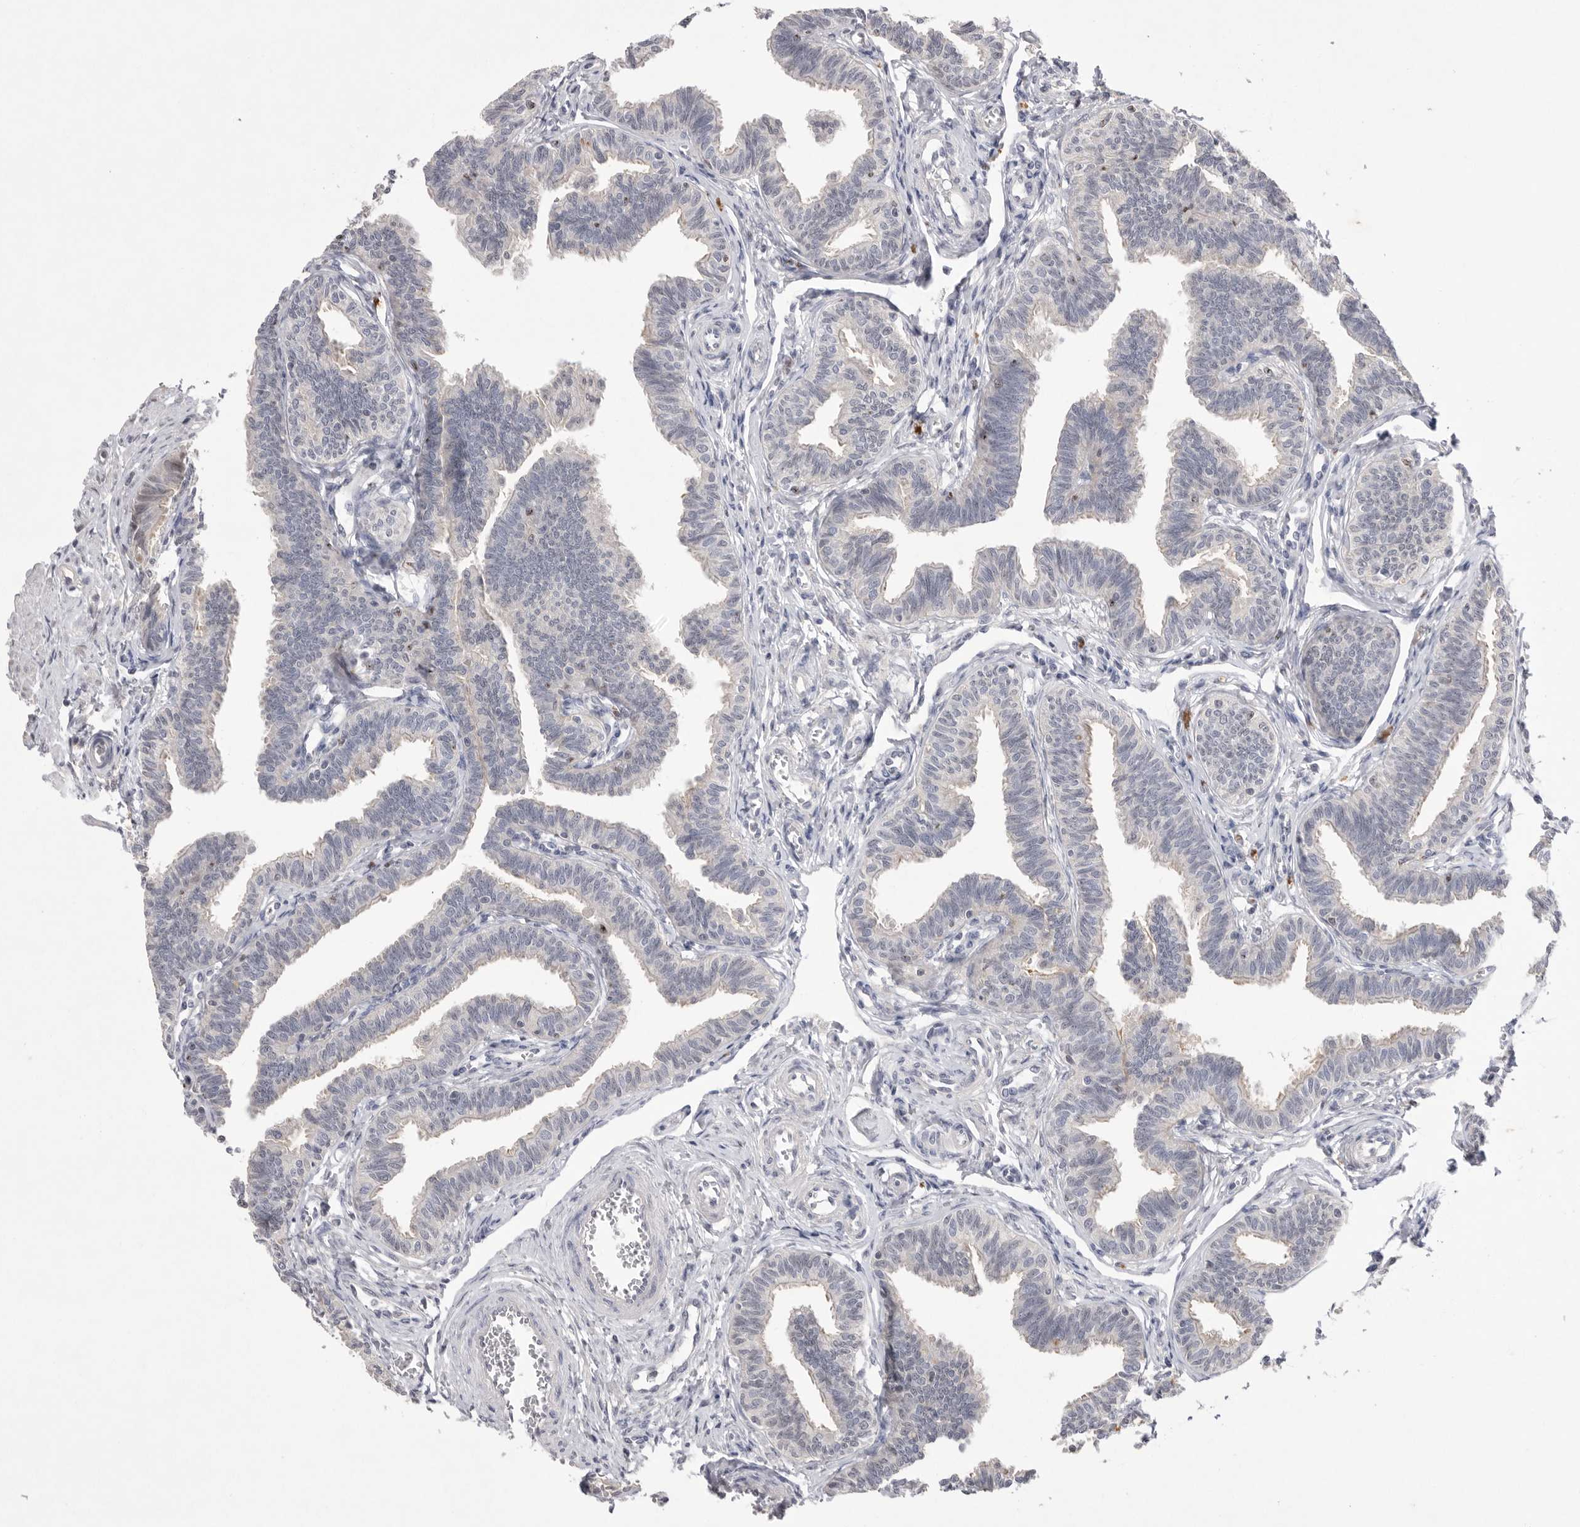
{"staining": {"intensity": "weak", "quantity": "25%-75%", "location": "nuclear"}, "tissue": "fallopian tube", "cell_type": "Glandular cells", "image_type": "normal", "snomed": [{"axis": "morphology", "description": "Normal tissue, NOS"}, {"axis": "topography", "description": "Fallopian tube"}, {"axis": "topography", "description": "Ovary"}], "caption": "IHC micrograph of benign human fallopian tube stained for a protein (brown), which exhibits low levels of weak nuclear positivity in approximately 25%-75% of glandular cells.", "gene": "HUS1", "patient": {"sex": "female", "age": 23}}